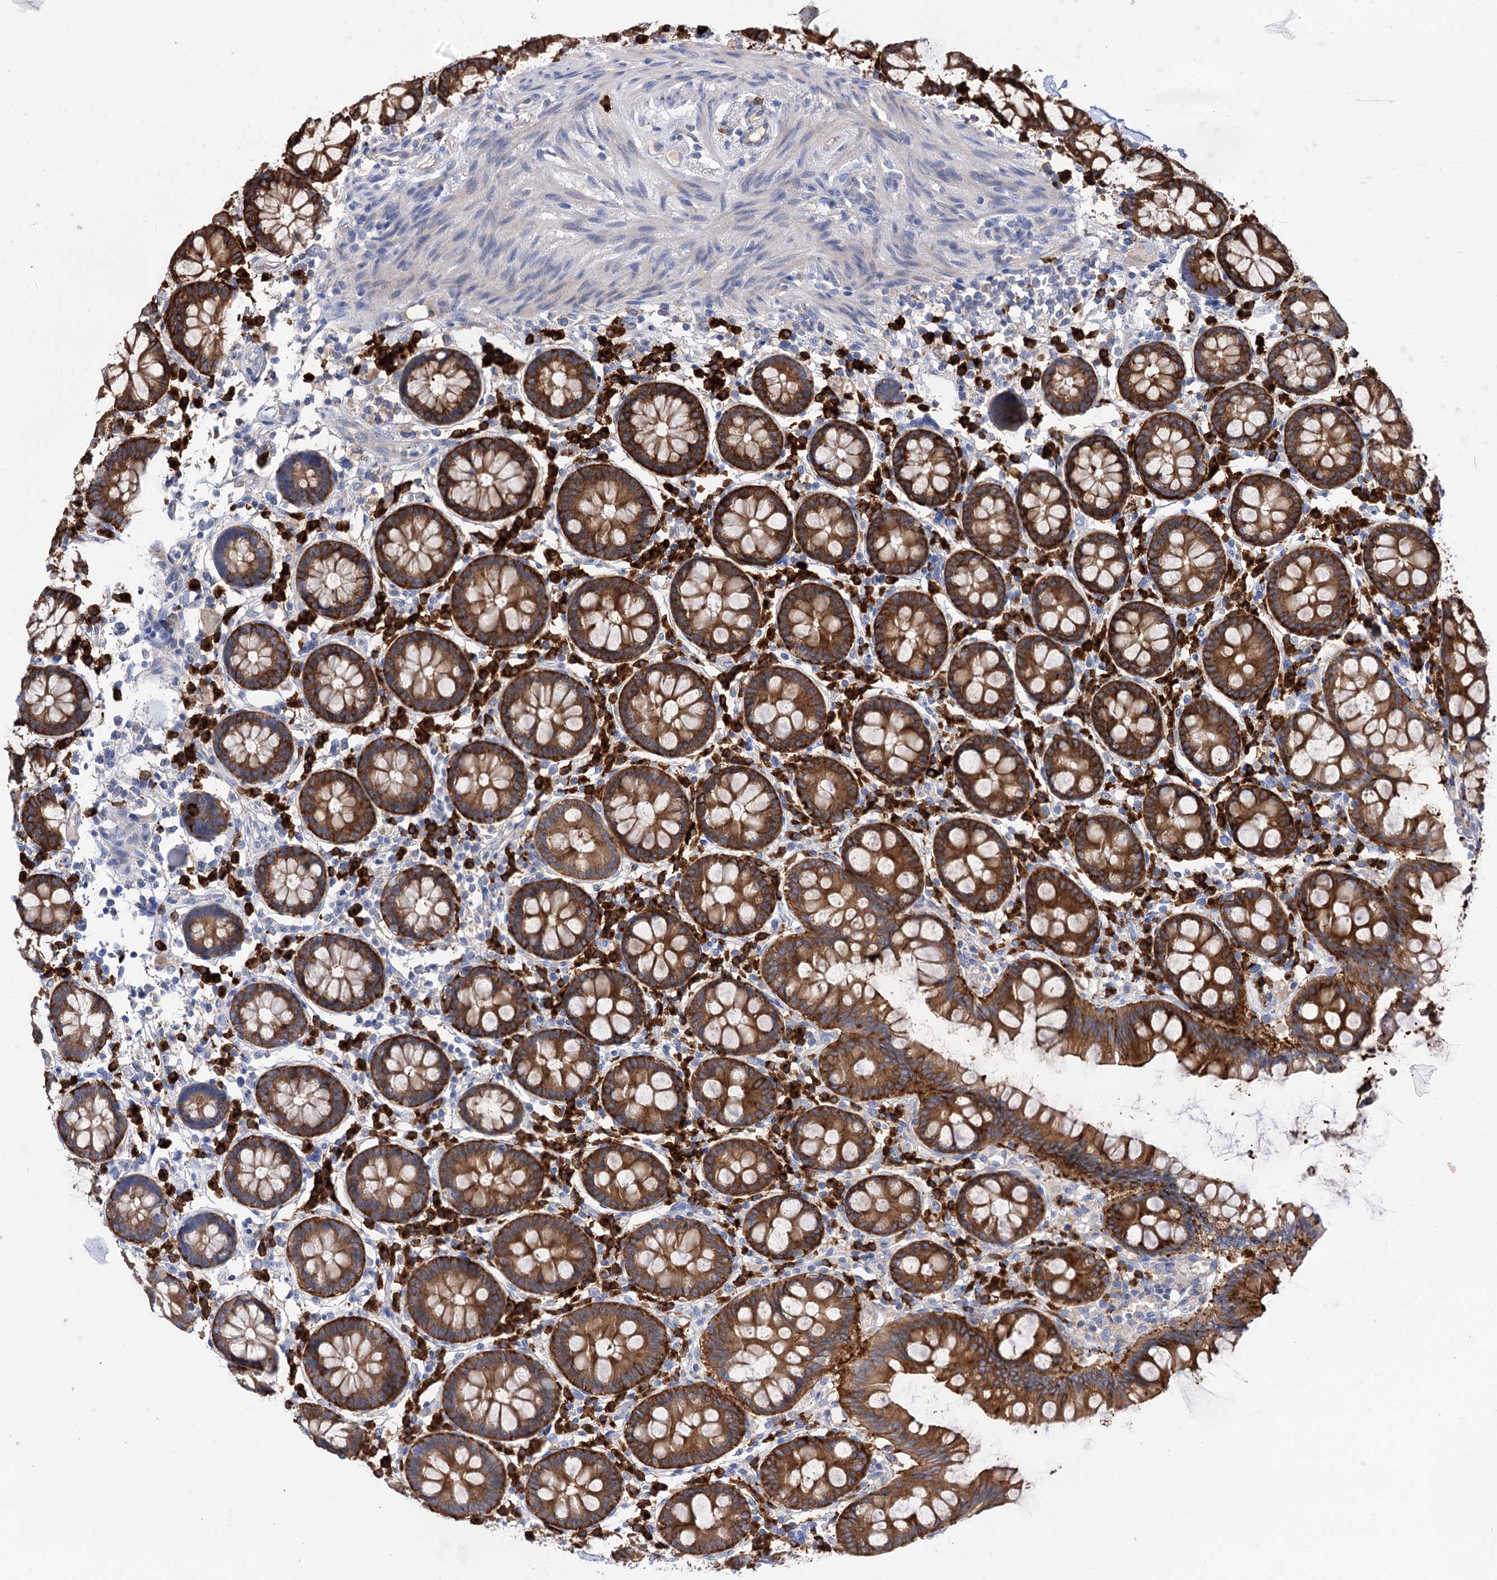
{"staining": {"intensity": "negative", "quantity": "none", "location": "none"}, "tissue": "colon", "cell_type": "Endothelial cells", "image_type": "normal", "snomed": [{"axis": "morphology", "description": "Normal tissue, NOS"}, {"axis": "topography", "description": "Colon"}], "caption": "This is an immunohistochemistry (IHC) micrograph of benign colon. There is no expression in endothelial cells.", "gene": "BBS4", "patient": {"sex": "female", "age": 79}}